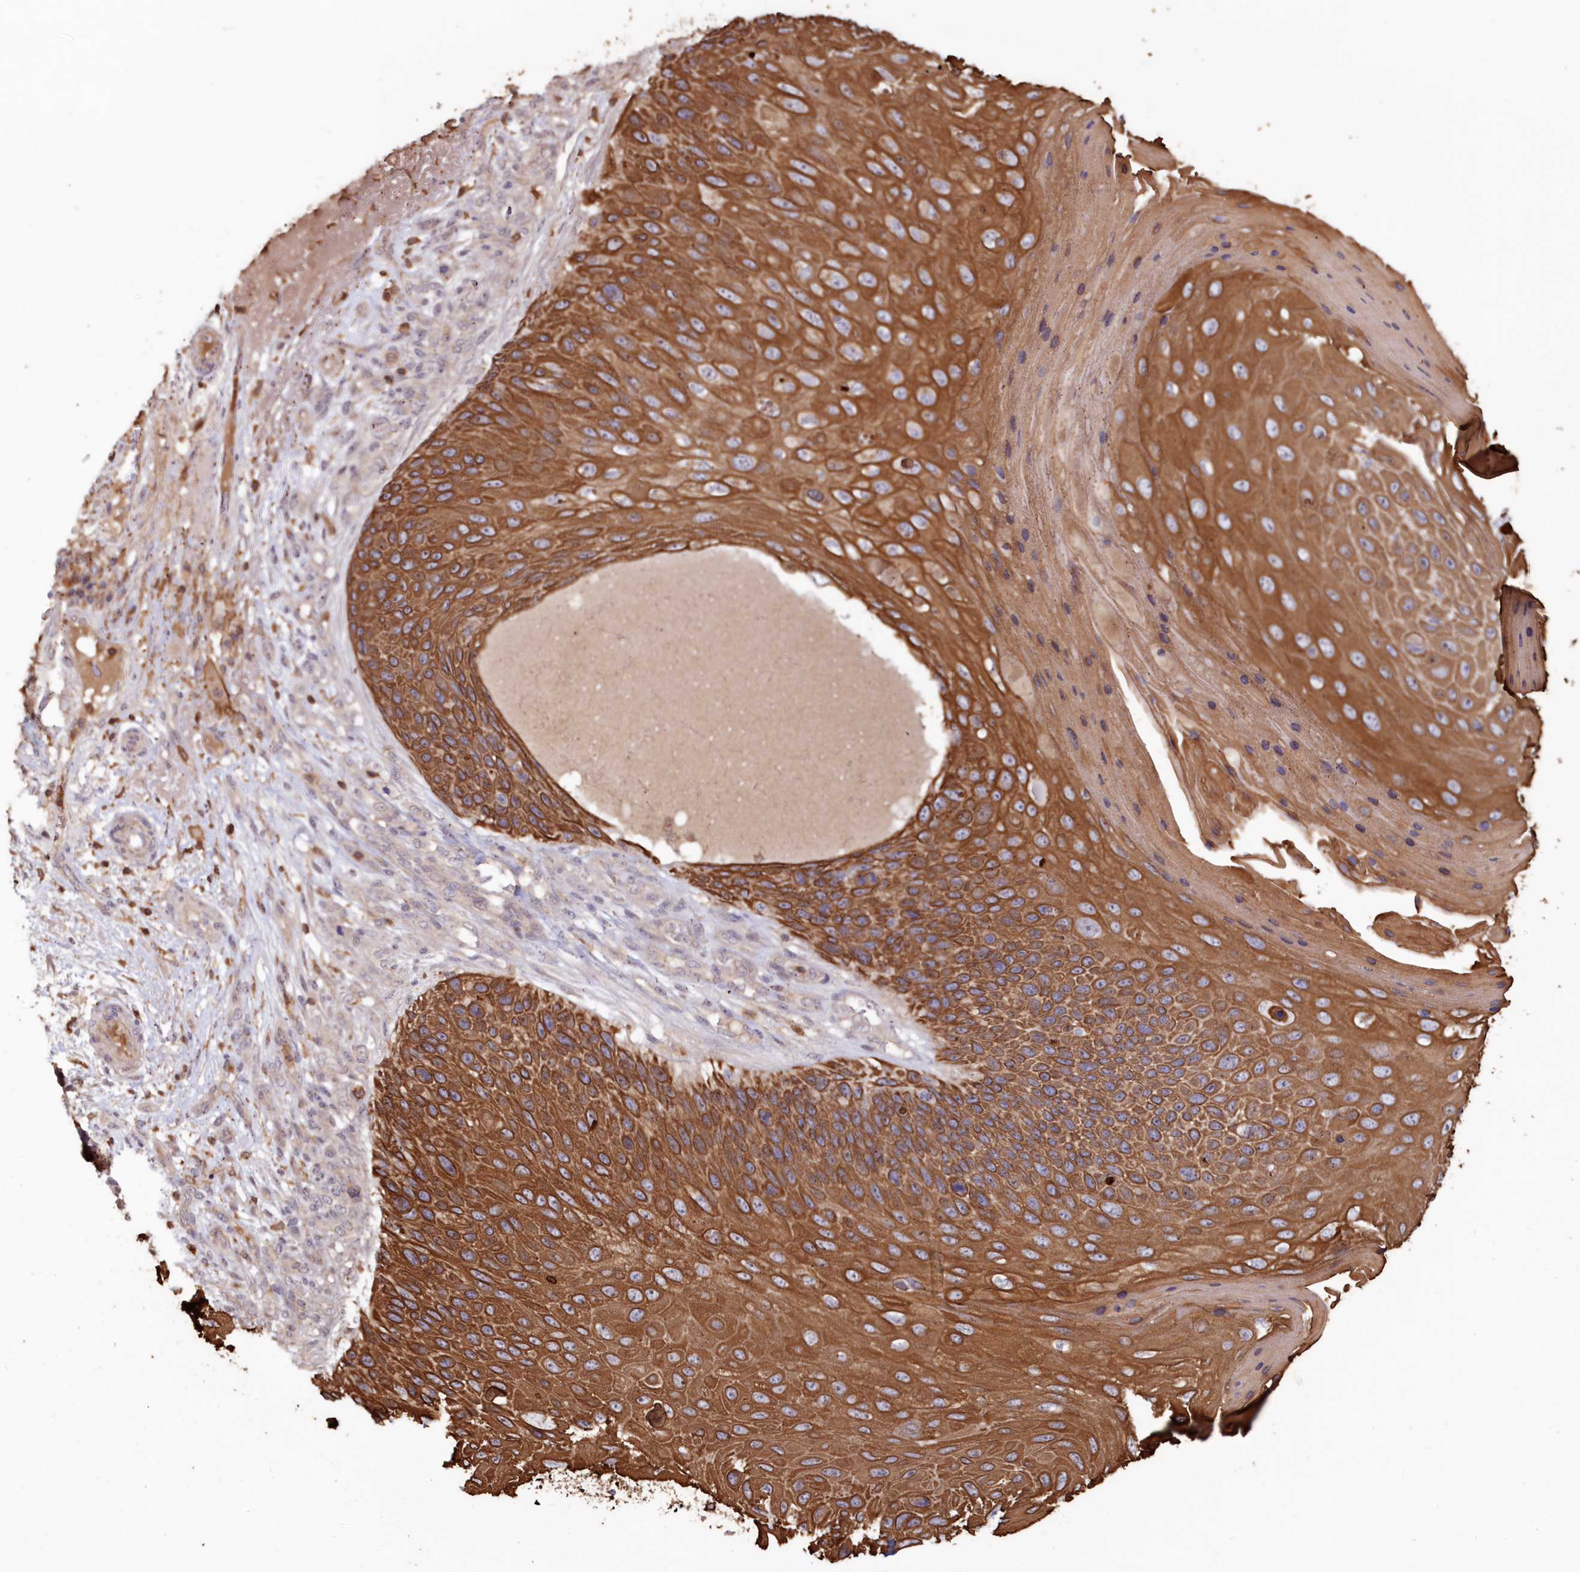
{"staining": {"intensity": "strong", "quantity": ">75%", "location": "cytoplasmic/membranous"}, "tissue": "skin cancer", "cell_type": "Tumor cells", "image_type": "cancer", "snomed": [{"axis": "morphology", "description": "Squamous cell carcinoma, NOS"}, {"axis": "topography", "description": "Skin"}], "caption": "Protein staining demonstrates strong cytoplasmic/membranous expression in about >75% of tumor cells in skin squamous cell carcinoma.", "gene": "SNED1", "patient": {"sex": "female", "age": 88}}